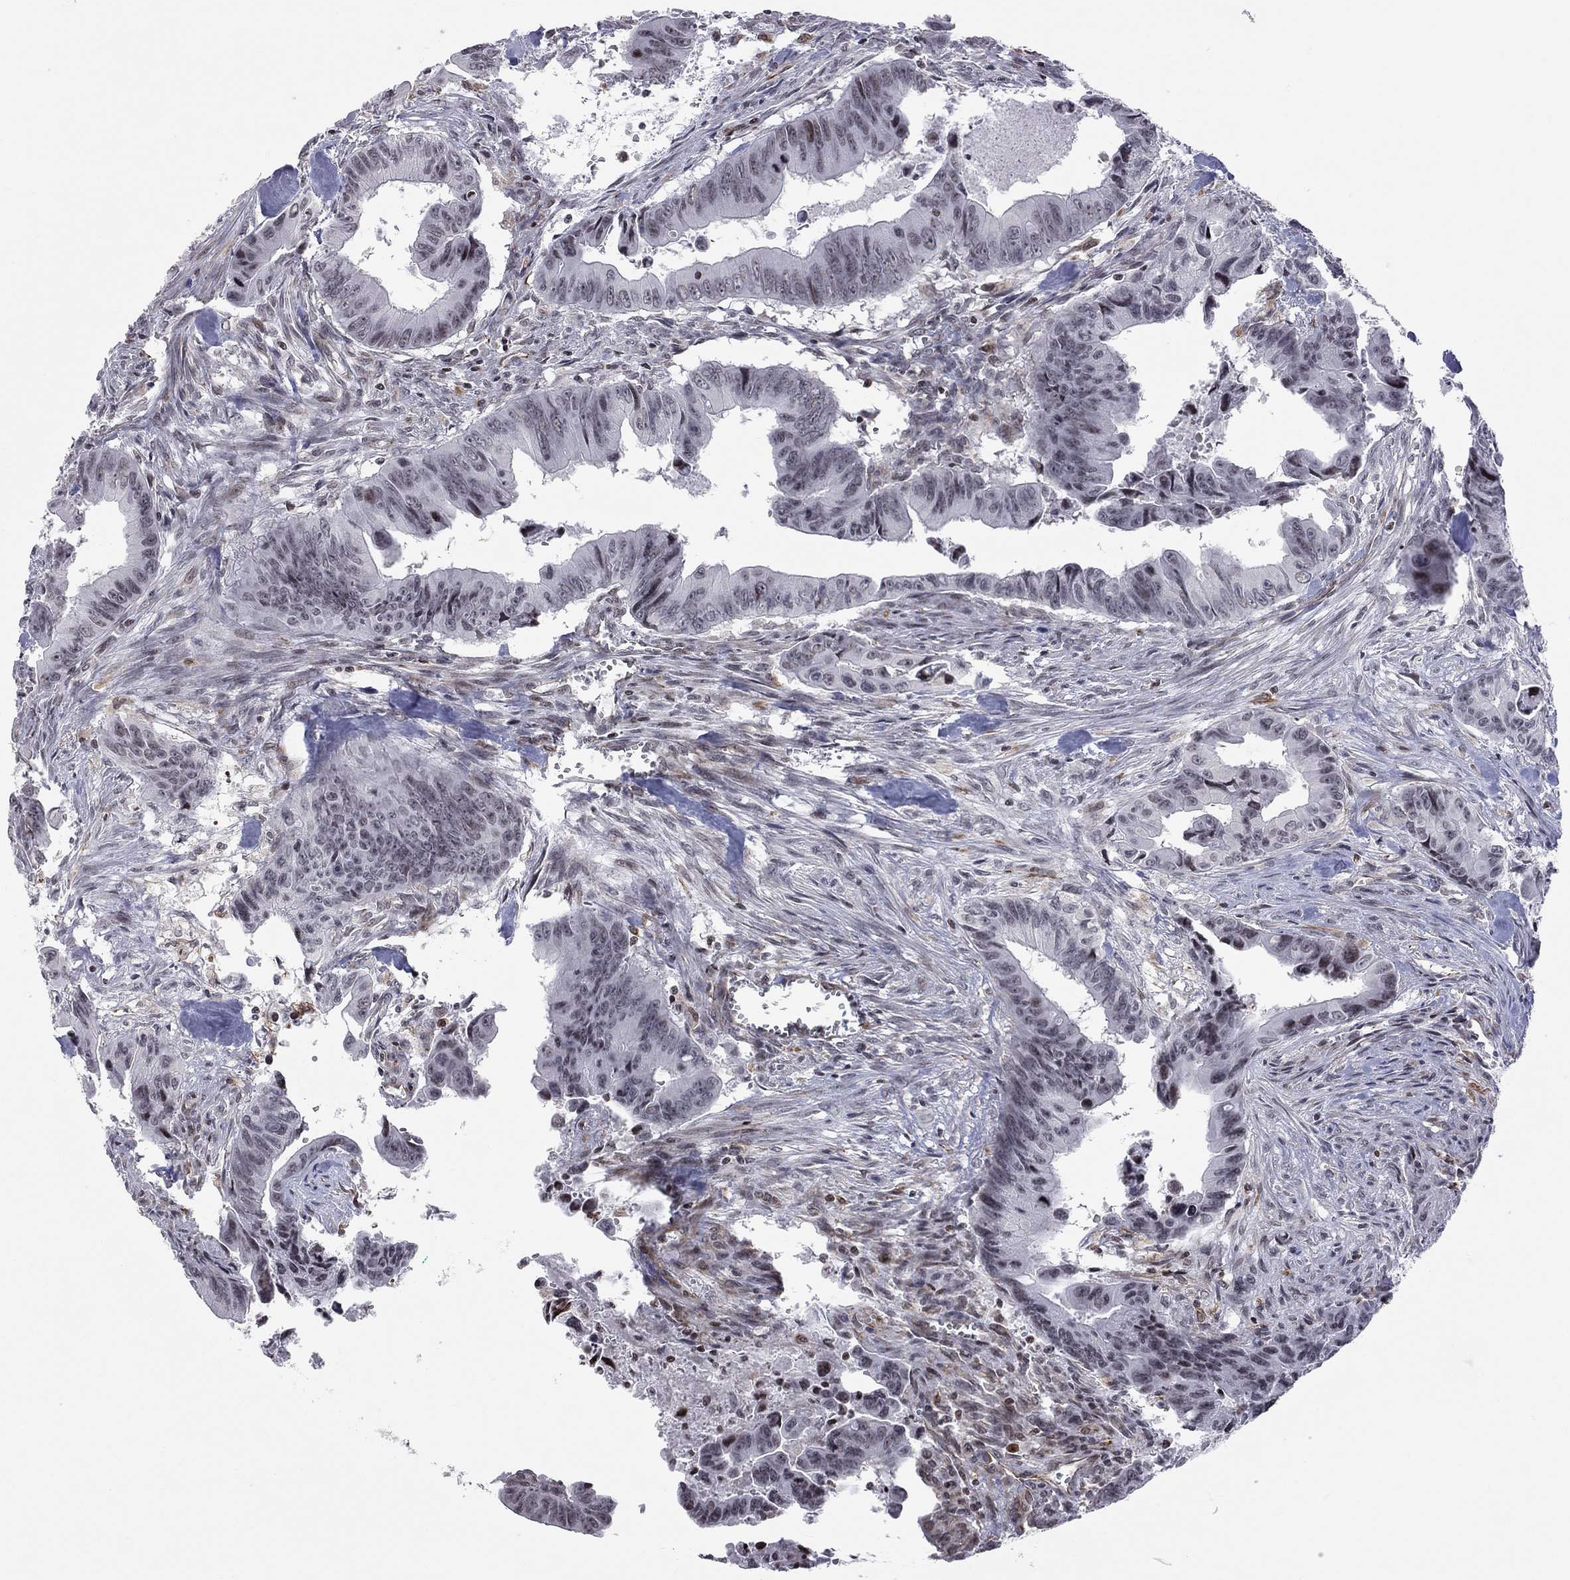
{"staining": {"intensity": "negative", "quantity": "none", "location": "none"}, "tissue": "colorectal cancer", "cell_type": "Tumor cells", "image_type": "cancer", "snomed": [{"axis": "morphology", "description": "Adenocarcinoma, NOS"}, {"axis": "topography", "description": "Colon"}], "caption": "Tumor cells show no significant protein expression in colorectal cancer (adenocarcinoma). (Brightfield microscopy of DAB (3,3'-diaminobenzidine) IHC at high magnification).", "gene": "MTNR1B", "patient": {"sex": "female", "age": 87}}